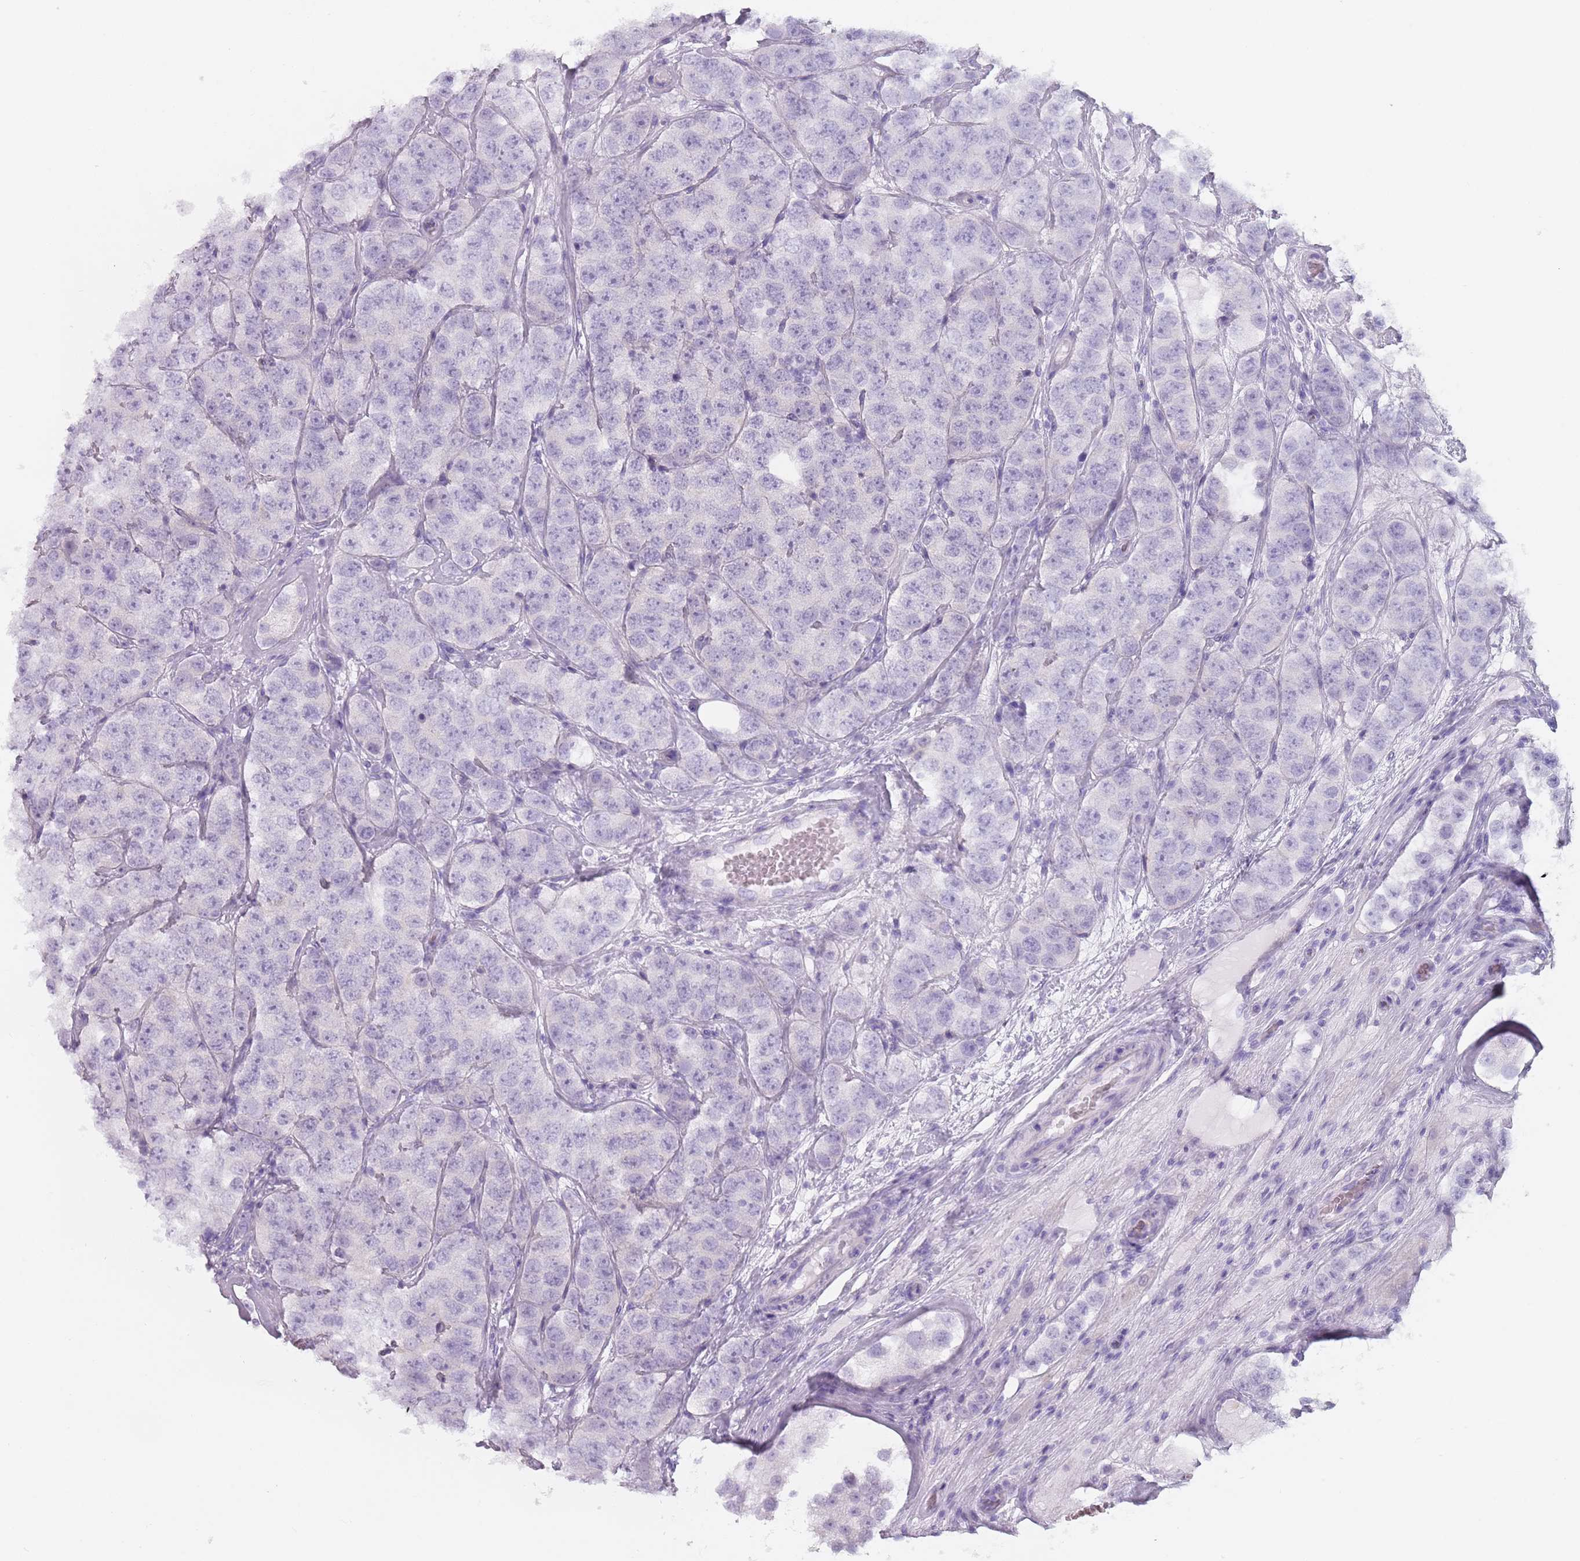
{"staining": {"intensity": "negative", "quantity": "none", "location": "none"}, "tissue": "testis cancer", "cell_type": "Tumor cells", "image_type": "cancer", "snomed": [{"axis": "morphology", "description": "Seminoma, NOS"}, {"axis": "topography", "description": "Testis"}], "caption": "Tumor cells are negative for brown protein staining in testis cancer.", "gene": "ZNF584", "patient": {"sex": "male", "age": 28}}